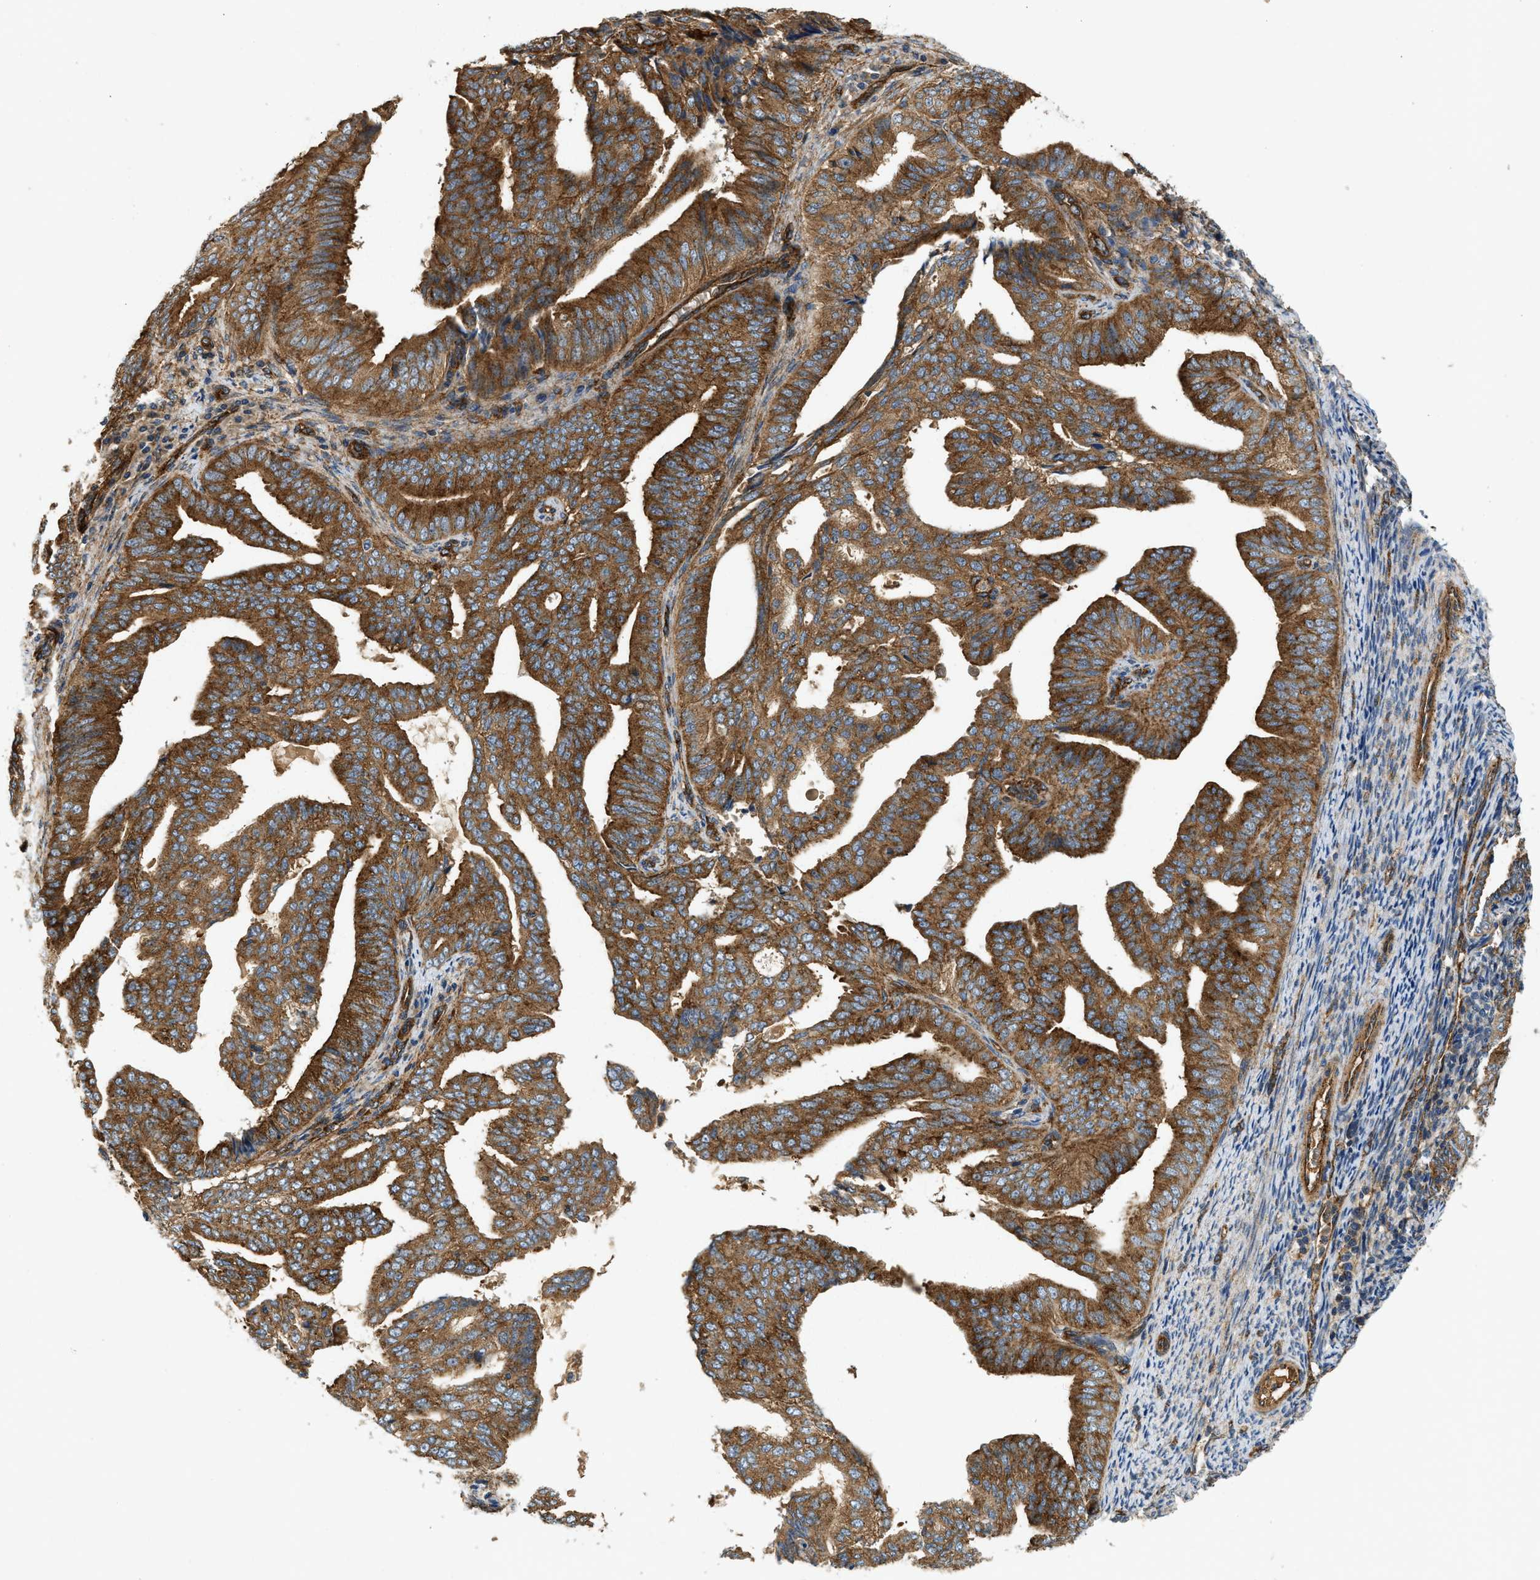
{"staining": {"intensity": "strong", "quantity": ">75%", "location": "cytoplasmic/membranous"}, "tissue": "endometrial cancer", "cell_type": "Tumor cells", "image_type": "cancer", "snomed": [{"axis": "morphology", "description": "Adenocarcinoma, NOS"}, {"axis": "topography", "description": "Endometrium"}], "caption": "Endometrial adenocarcinoma stained for a protein (brown) displays strong cytoplasmic/membranous positive staining in about >75% of tumor cells.", "gene": "HIP1", "patient": {"sex": "female", "age": 58}}